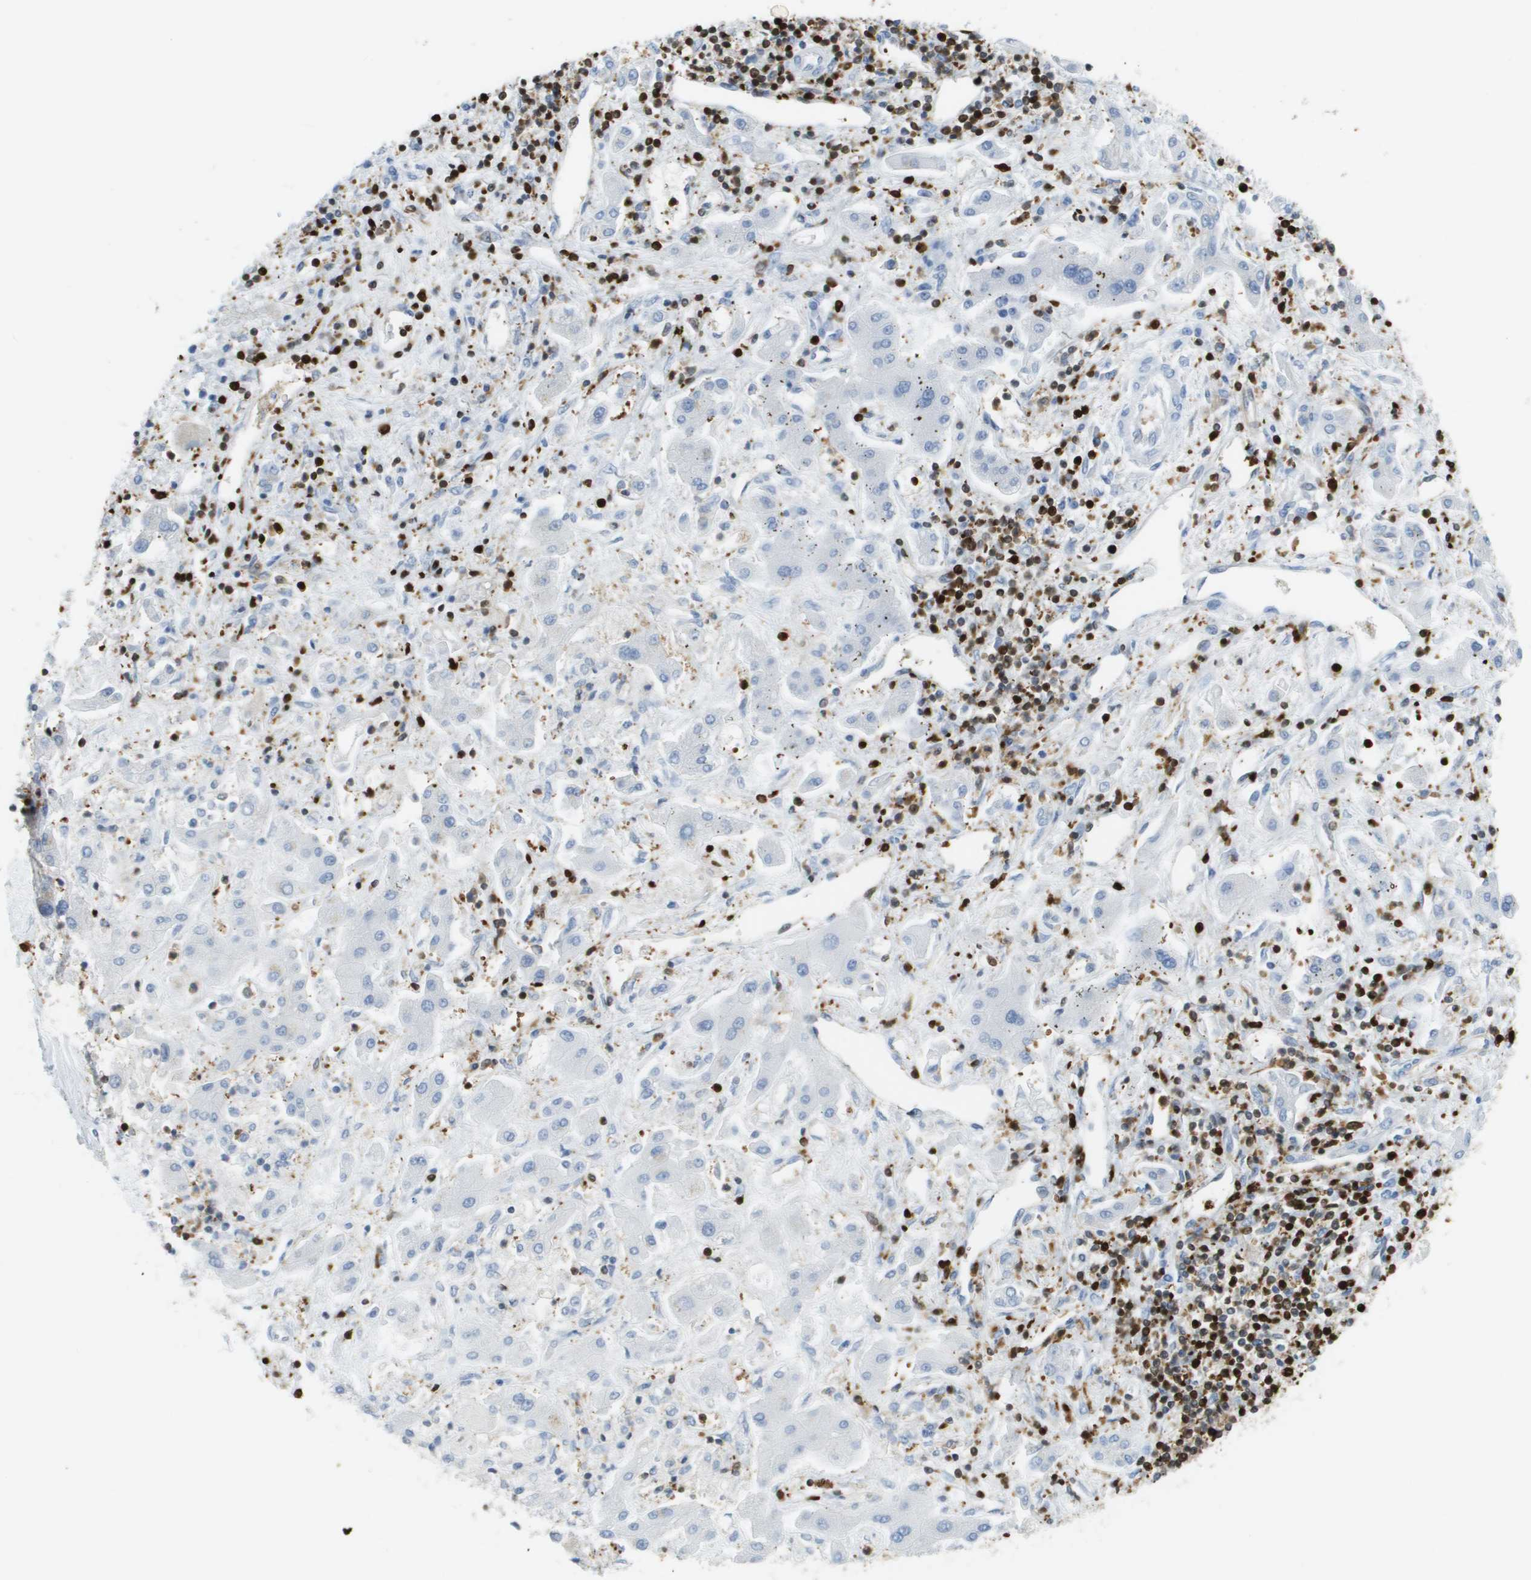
{"staining": {"intensity": "negative", "quantity": "none", "location": "none"}, "tissue": "liver cancer", "cell_type": "Tumor cells", "image_type": "cancer", "snomed": [{"axis": "morphology", "description": "Cholangiocarcinoma"}, {"axis": "topography", "description": "Liver"}], "caption": "This is an IHC image of liver cancer (cholangiocarcinoma). There is no expression in tumor cells.", "gene": "DOCK5", "patient": {"sex": "male", "age": 50}}